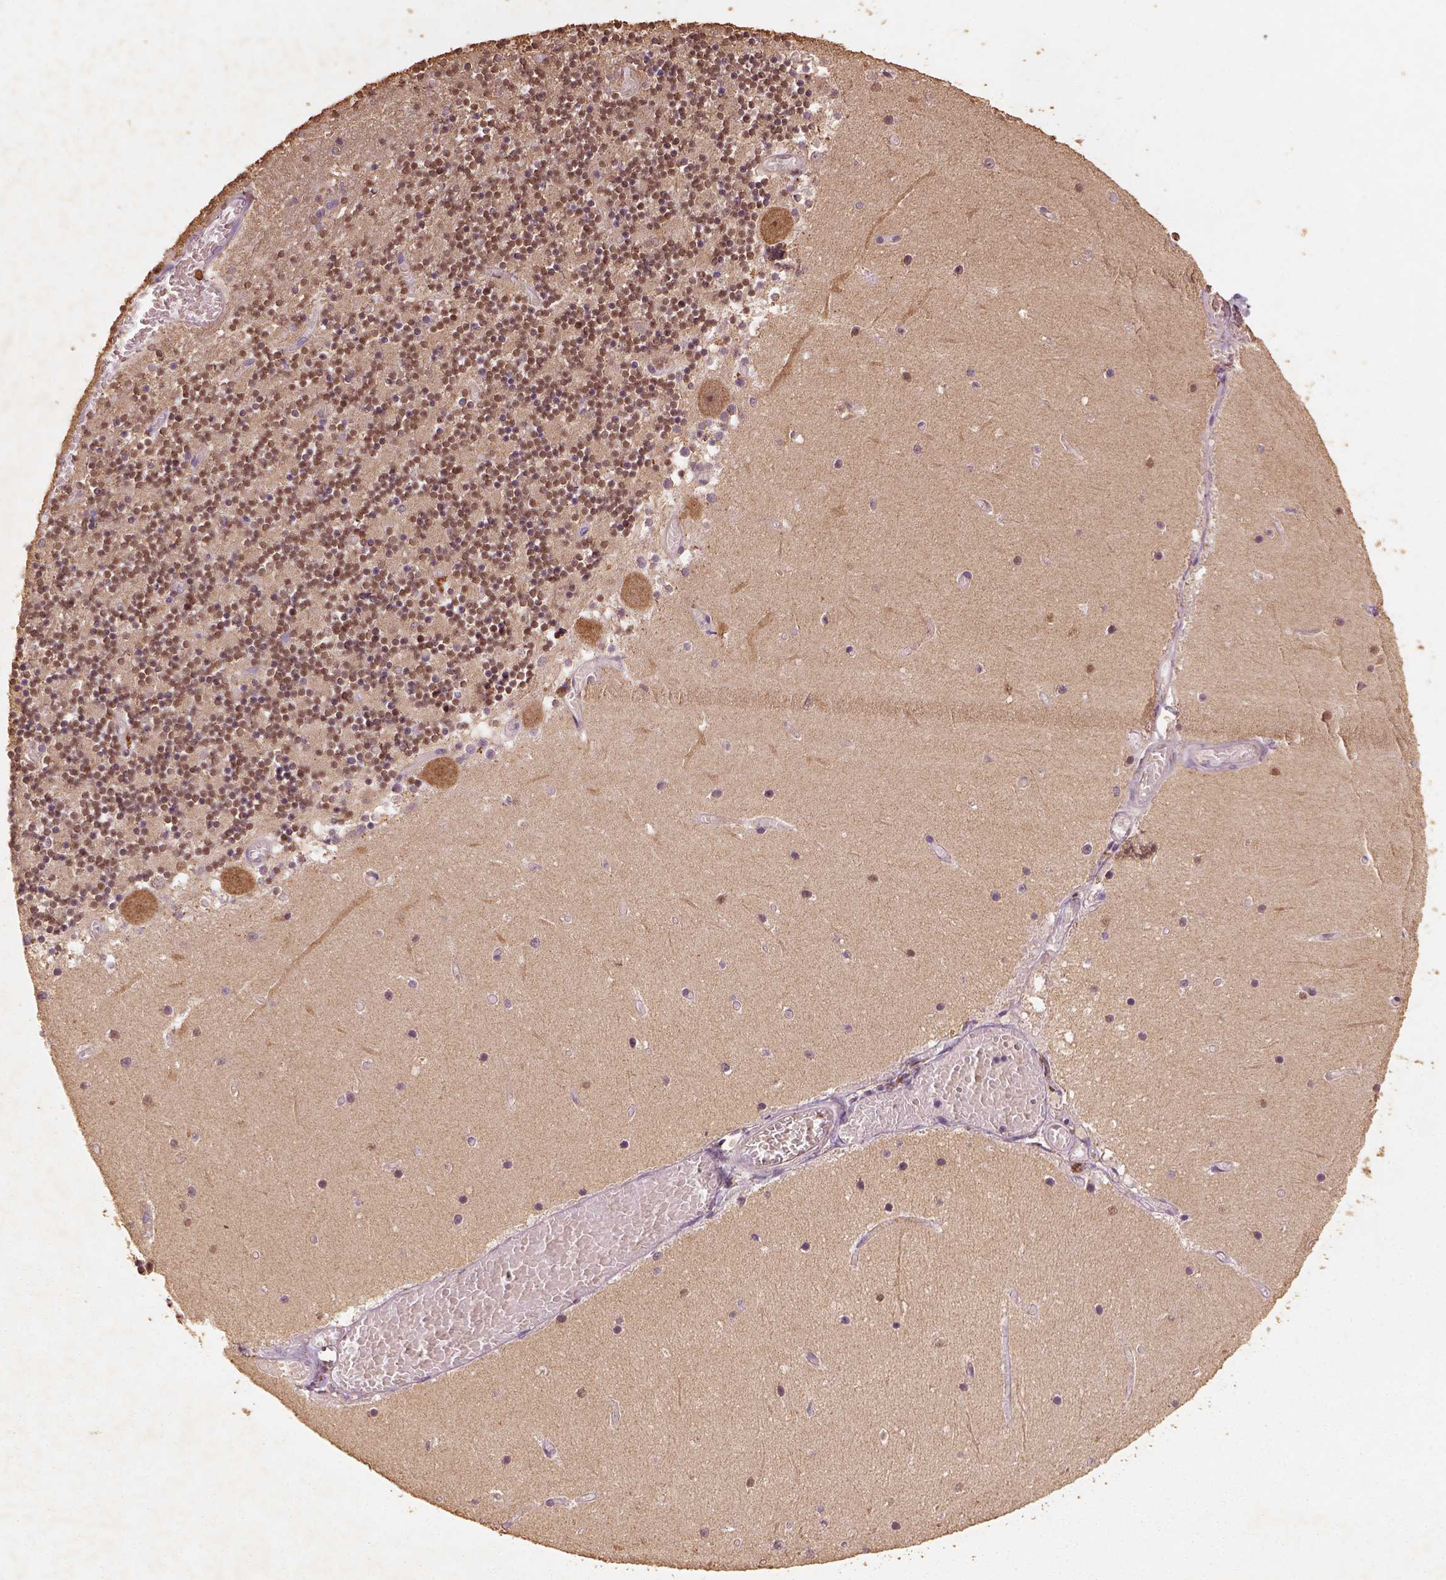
{"staining": {"intensity": "moderate", "quantity": "<25%", "location": "nuclear"}, "tissue": "cerebellum", "cell_type": "Cells in granular layer", "image_type": "normal", "snomed": [{"axis": "morphology", "description": "Normal tissue, NOS"}, {"axis": "topography", "description": "Cerebellum"}], "caption": "A brown stain shows moderate nuclear positivity of a protein in cells in granular layer of normal cerebellum.", "gene": "AP2B1", "patient": {"sex": "female", "age": 28}}